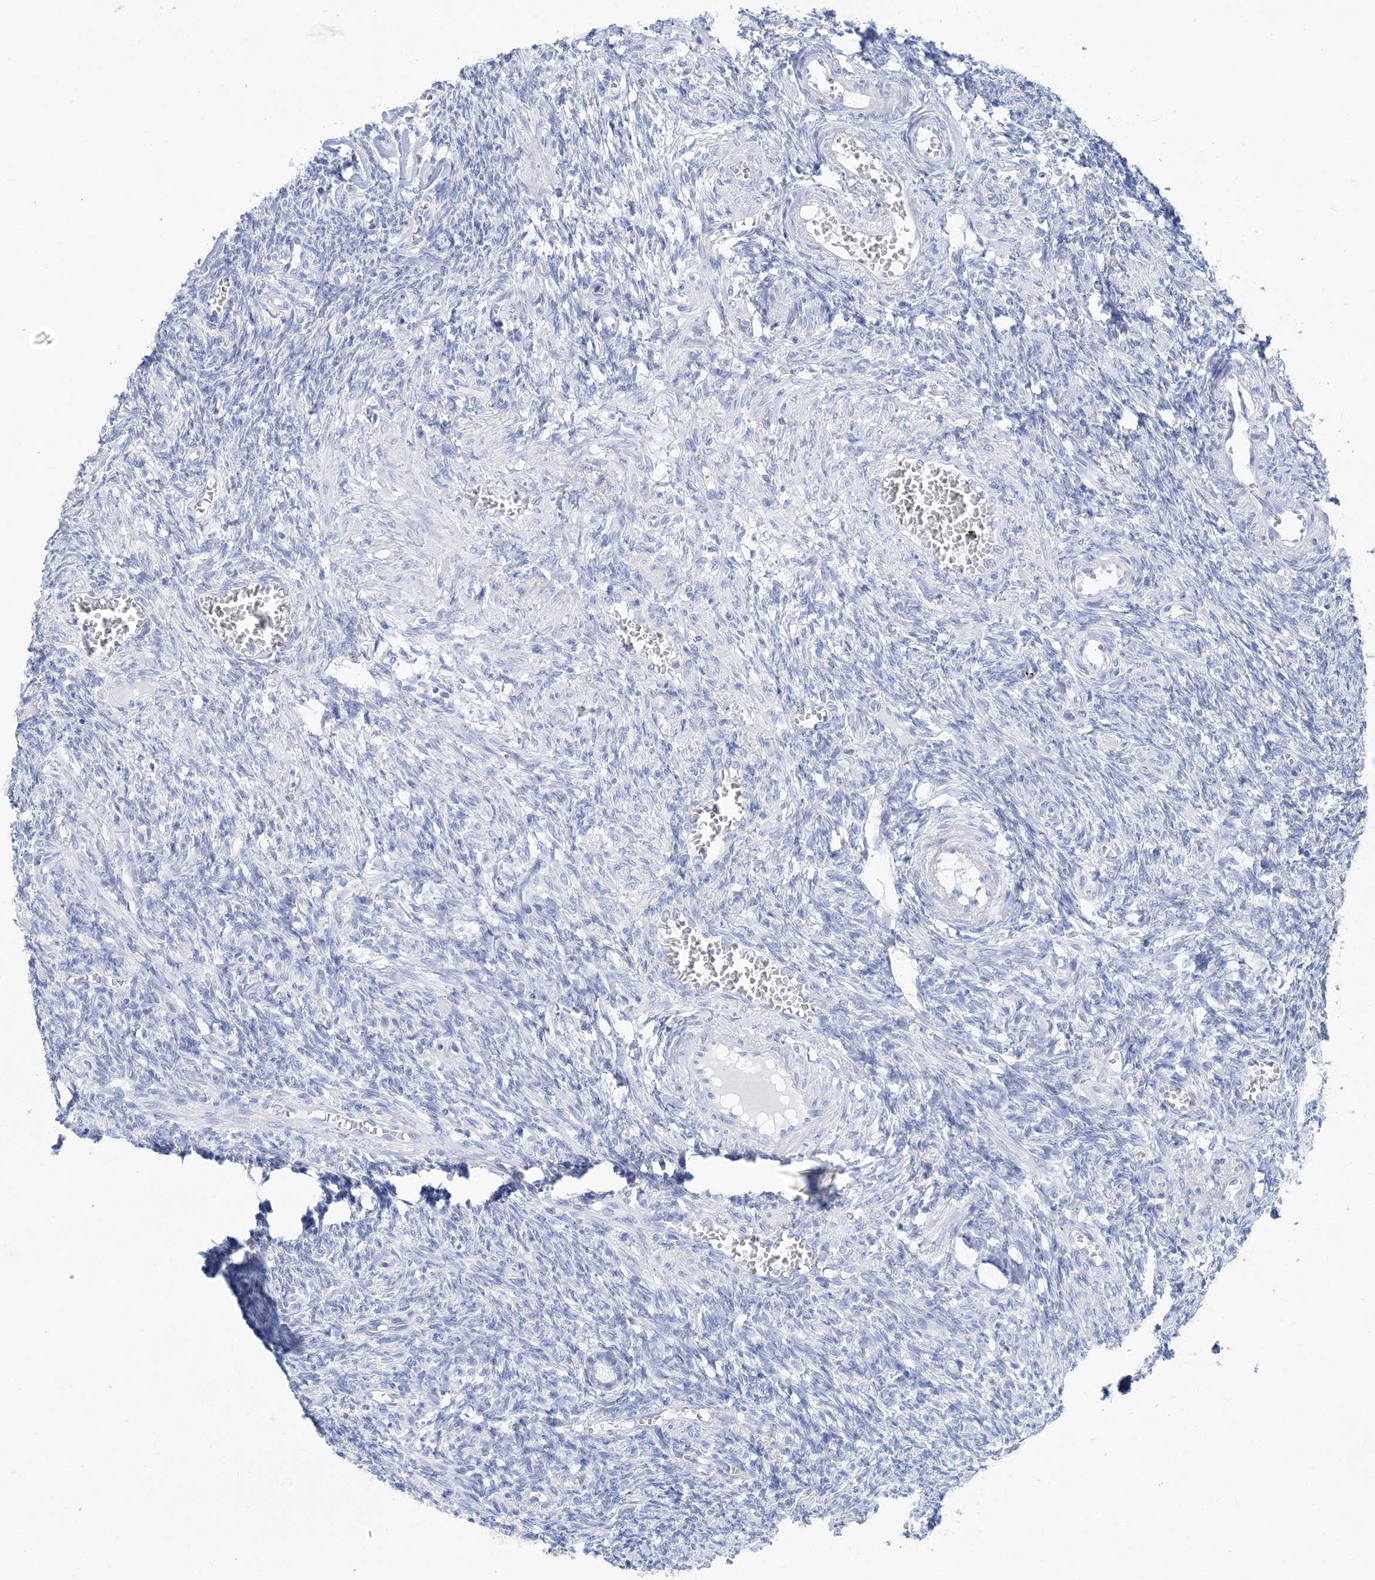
{"staining": {"intensity": "negative", "quantity": "none", "location": "none"}, "tissue": "ovary", "cell_type": "Follicle cells", "image_type": "normal", "snomed": [{"axis": "morphology", "description": "Normal tissue, NOS"}, {"axis": "topography", "description": "Ovary"}], "caption": "High power microscopy histopathology image of an immunohistochemistry image of unremarkable ovary, revealing no significant staining in follicle cells.", "gene": "SLC5A6", "patient": {"sex": "female", "age": 27}}